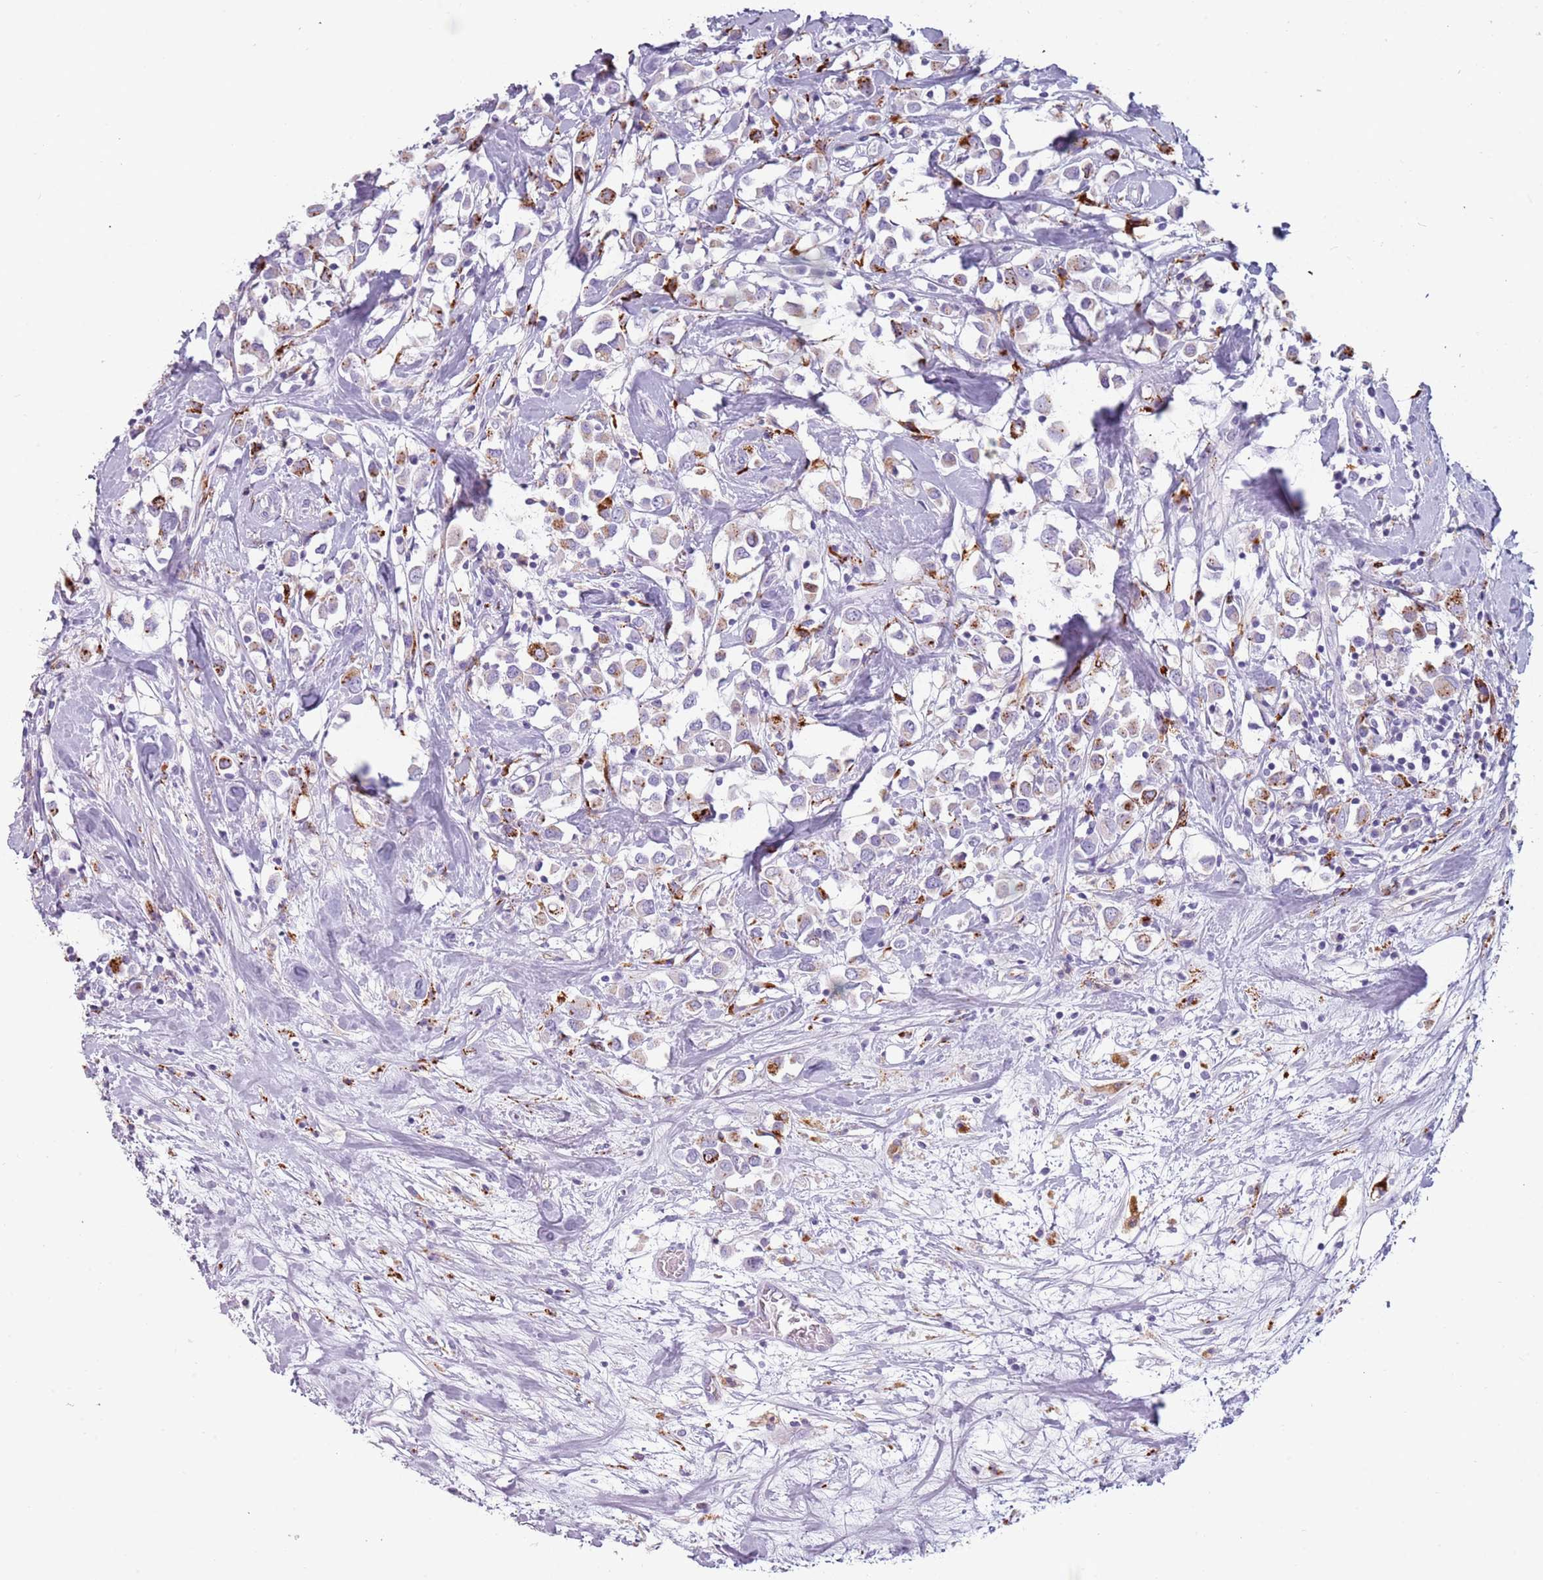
{"staining": {"intensity": "moderate", "quantity": "25%-75%", "location": "cytoplasmic/membranous"}, "tissue": "breast cancer", "cell_type": "Tumor cells", "image_type": "cancer", "snomed": [{"axis": "morphology", "description": "Duct carcinoma"}, {"axis": "topography", "description": "Breast"}], "caption": "Immunohistochemical staining of breast cancer (infiltrating ductal carcinoma) reveals moderate cytoplasmic/membranous protein positivity in about 25%-75% of tumor cells. The staining was performed using DAB, with brown indicating positive protein expression. Nuclei are stained blue with hematoxylin.", "gene": "NWD2", "patient": {"sex": "female", "age": 61}}